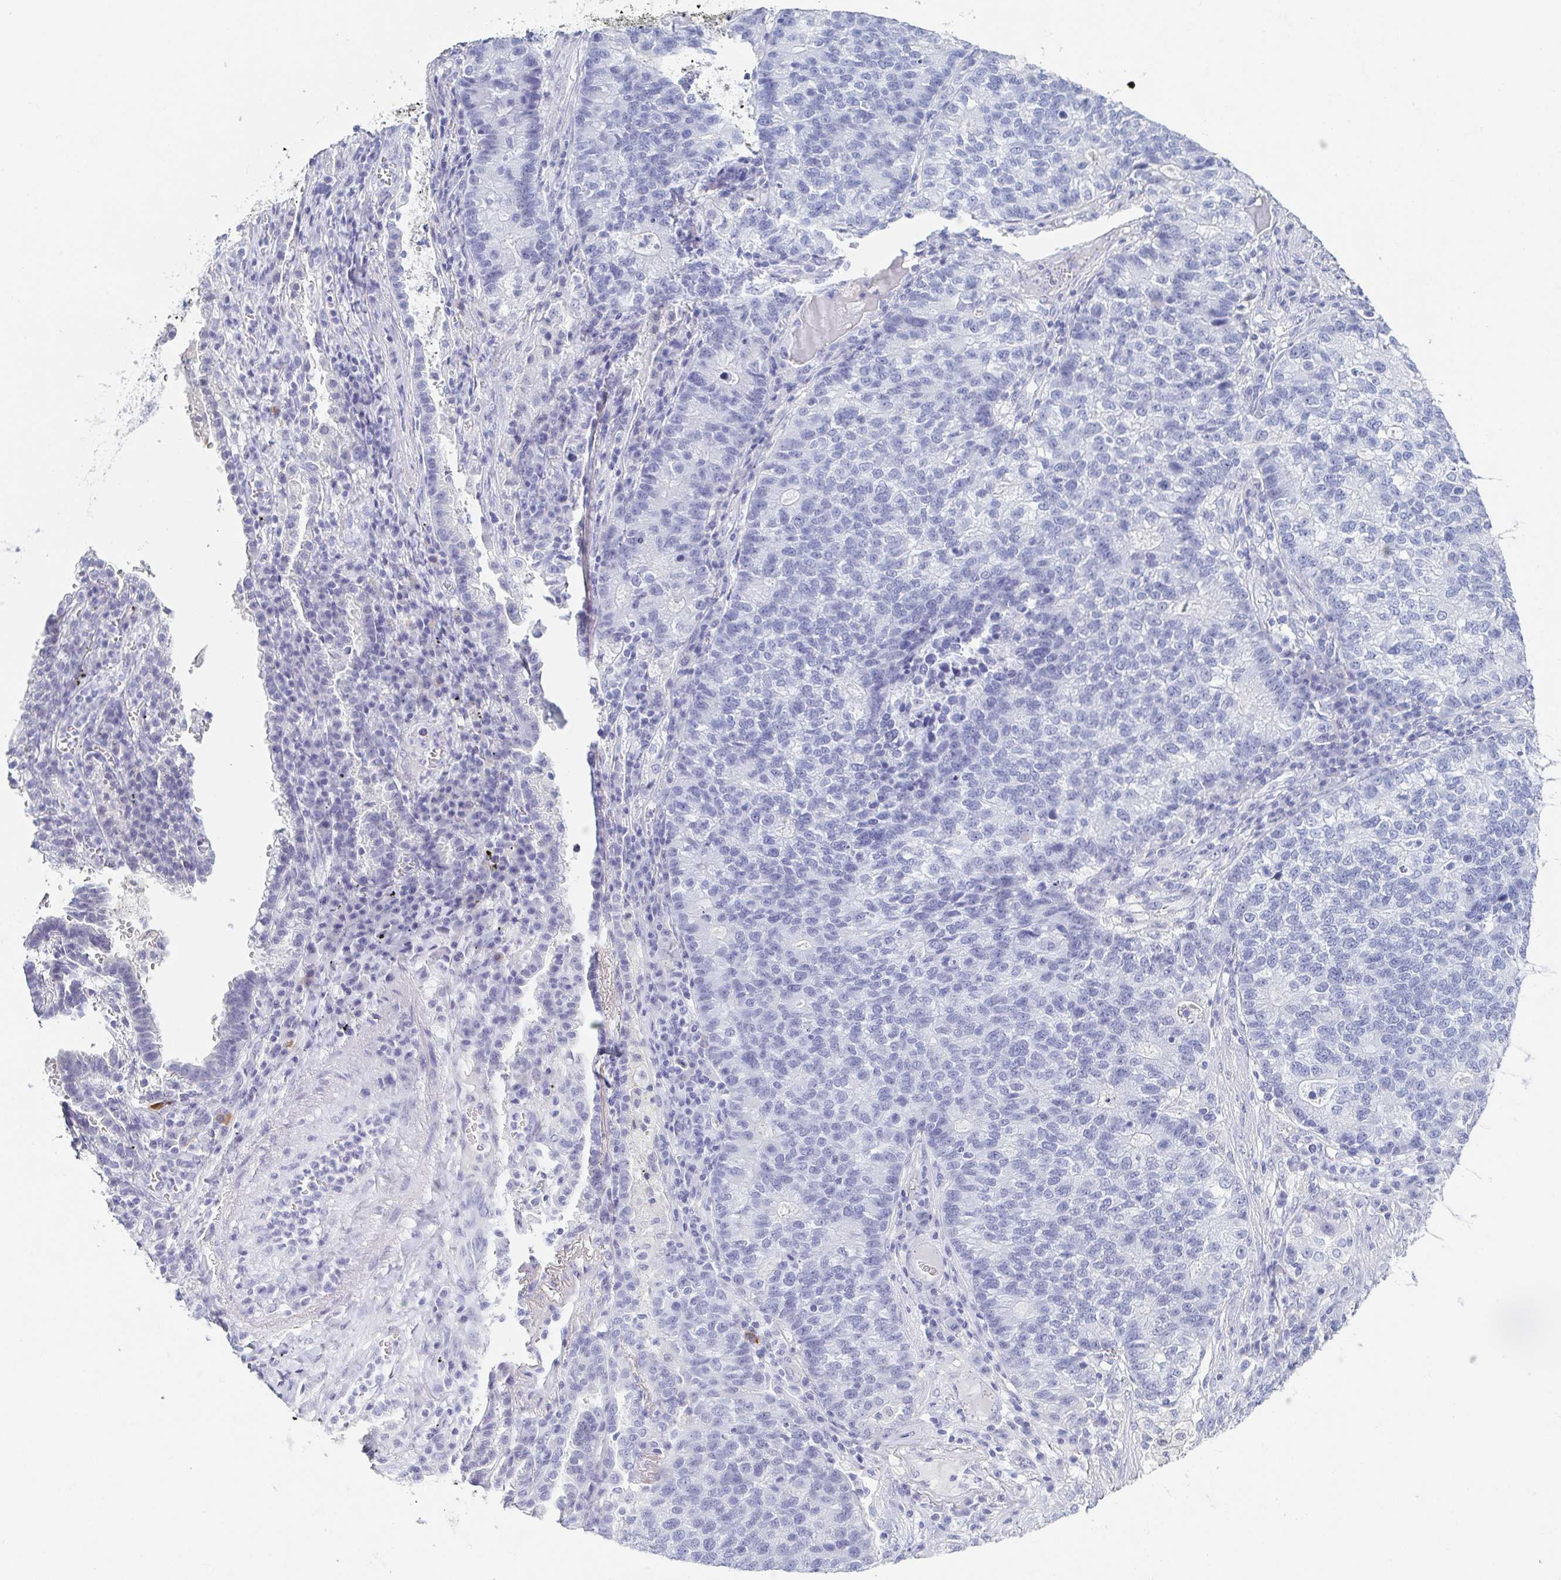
{"staining": {"intensity": "negative", "quantity": "none", "location": "none"}, "tissue": "lung cancer", "cell_type": "Tumor cells", "image_type": "cancer", "snomed": [{"axis": "morphology", "description": "Adenocarcinoma, NOS"}, {"axis": "topography", "description": "Lung"}], "caption": "Lung cancer stained for a protein using immunohistochemistry (IHC) displays no staining tumor cells.", "gene": "REG4", "patient": {"sex": "male", "age": 57}}